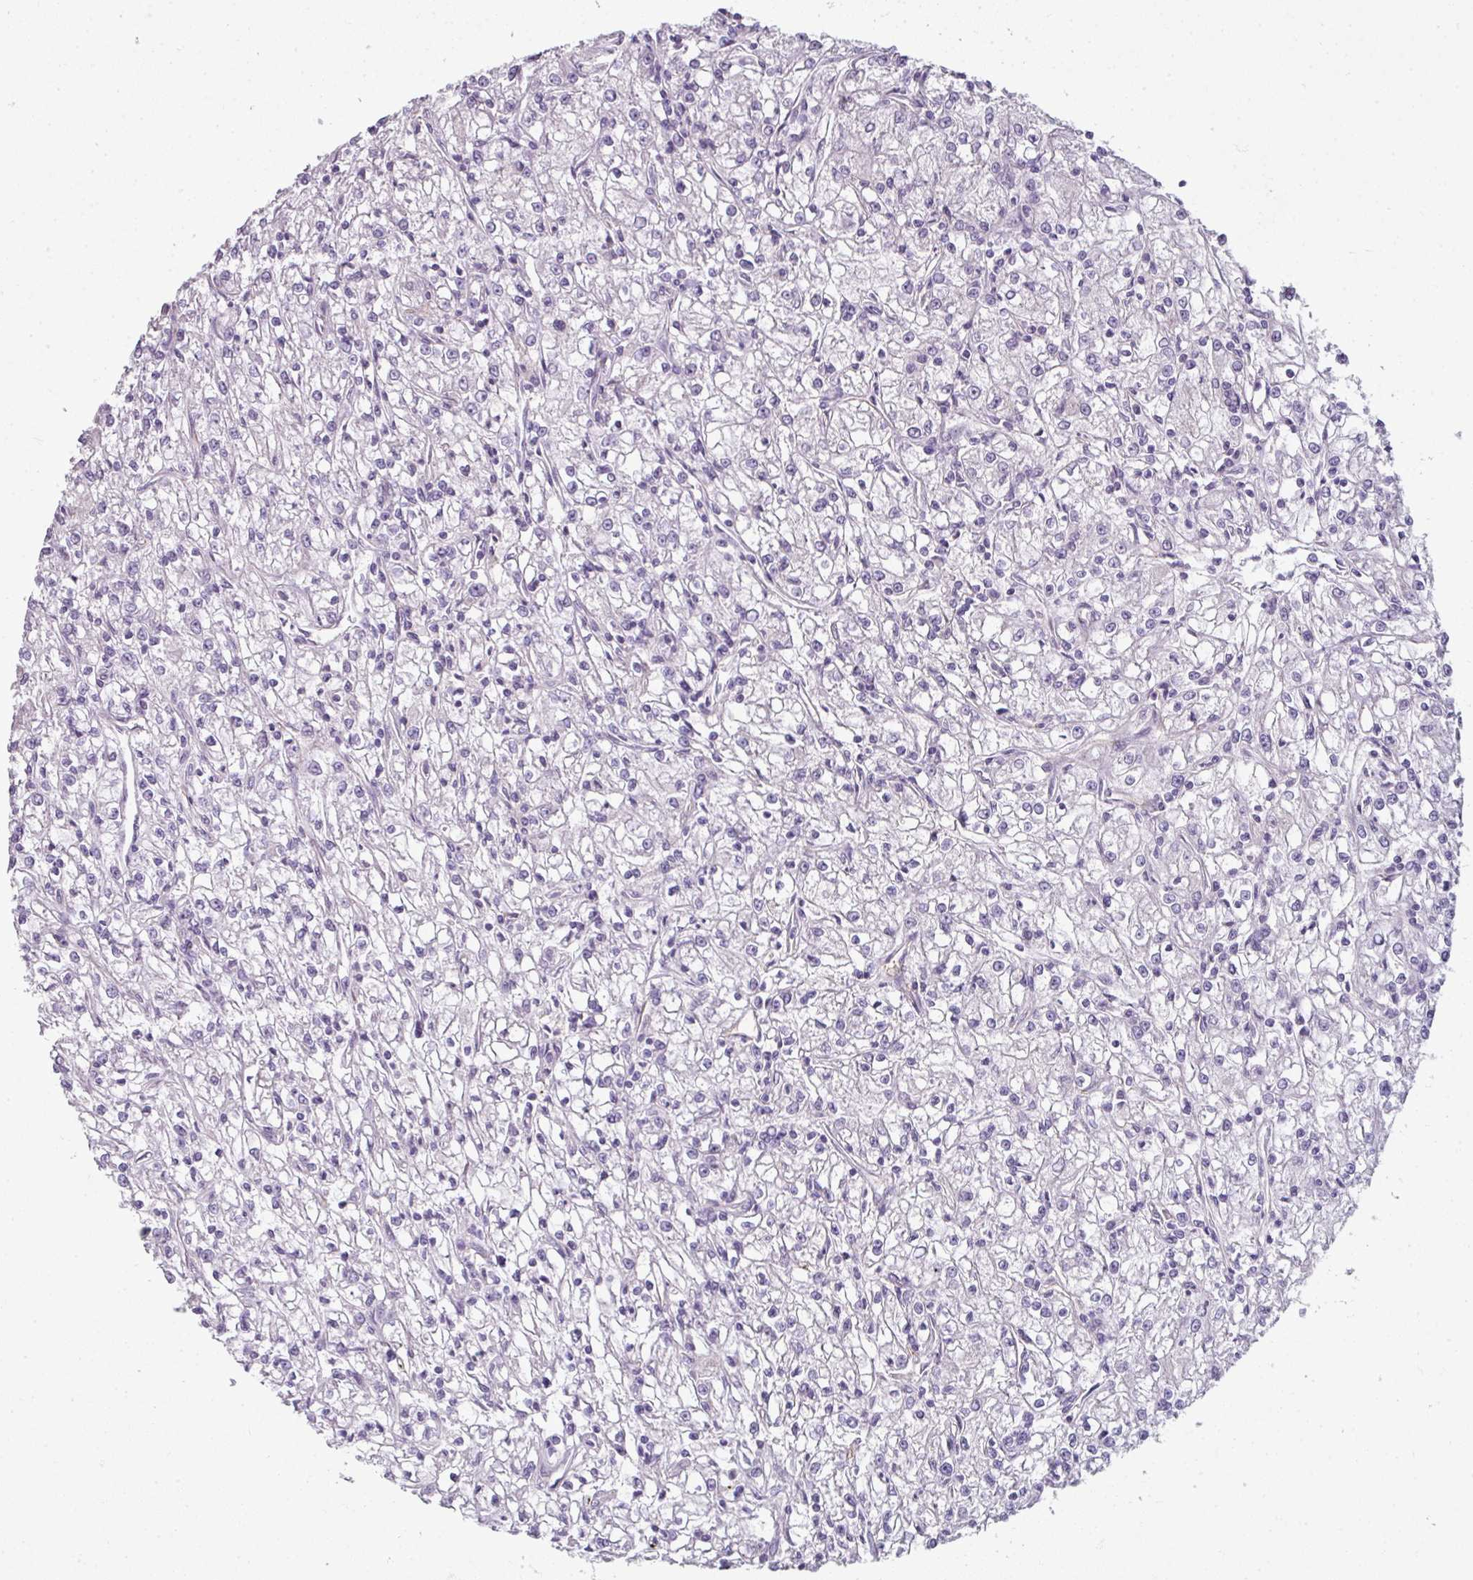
{"staining": {"intensity": "negative", "quantity": "none", "location": "none"}, "tissue": "renal cancer", "cell_type": "Tumor cells", "image_type": "cancer", "snomed": [{"axis": "morphology", "description": "Adenocarcinoma, NOS"}, {"axis": "topography", "description": "Kidney"}], "caption": "Tumor cells show no significant expression in adenocarcinoma (renal).", "gene": "FHAD1", "patient": {"sex": "female", "age": 59}}